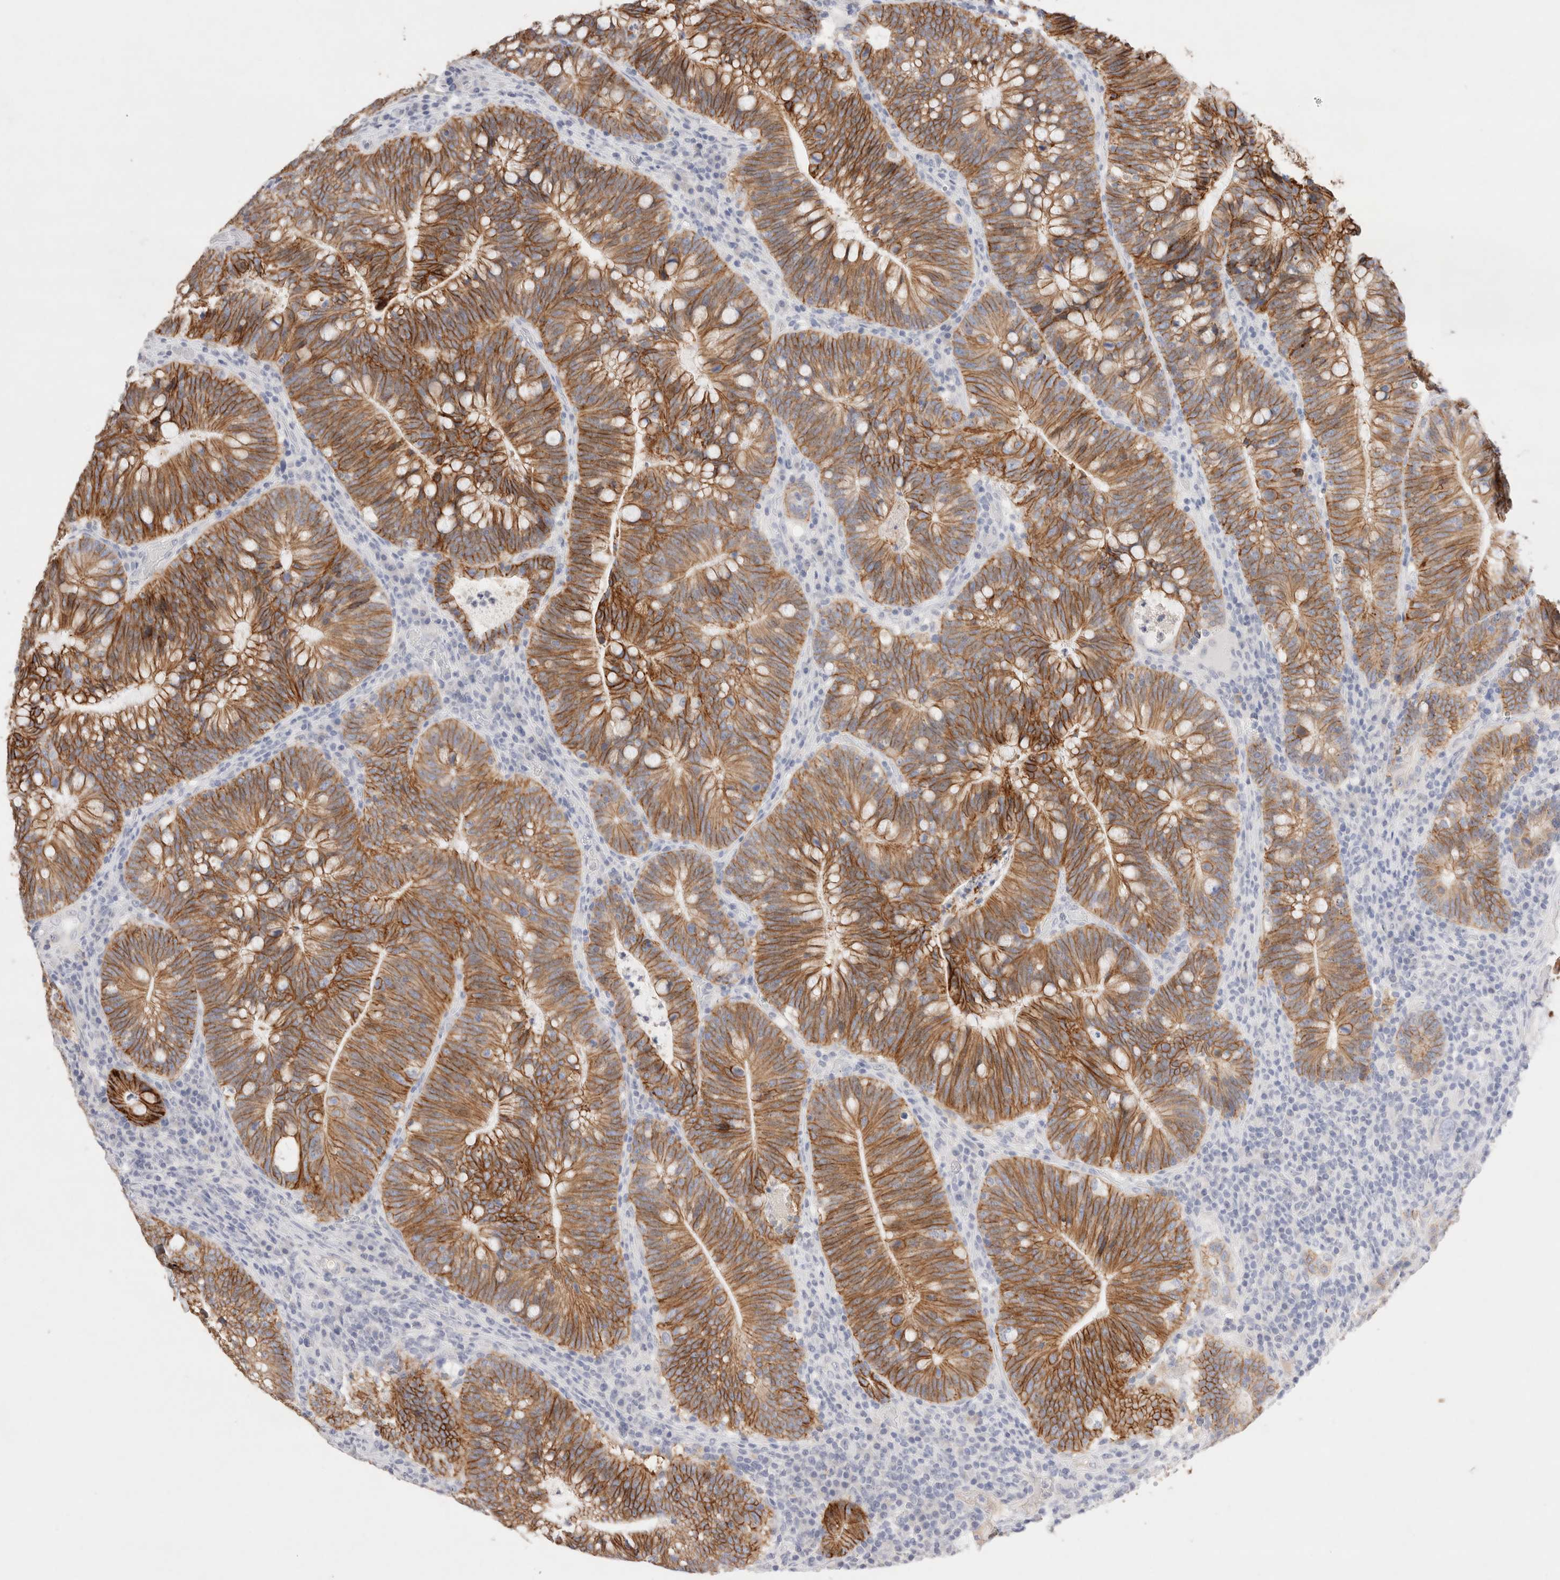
{"staining": {"intensity": "strong", "quantity": ">75%", "location": "cytoplasmic/membranous"}, "tissue": "colorectal cancer", "cell_type": "Tumor cells", "image_type": "cancer", "snomed": [{"axis": "morphology", "description": "Adenocarcinoma, NOS"}, {"axis": "topography", "description": "Colon"}], "caption": "A high-resolution photomicrograph shows immunohistochemistry staining of colorectal cancer, which displays strong cytoplasmic/membranous staining in approximately >75% of tumor cells. (Stains: DAB (3,3'-diaminobenzidine) in brown, nuclei in blue, Microscopy: brightfield microscopy at high magnification).", "gene": "EPCAM", "patient": {"sex": "female", "age": 66}}